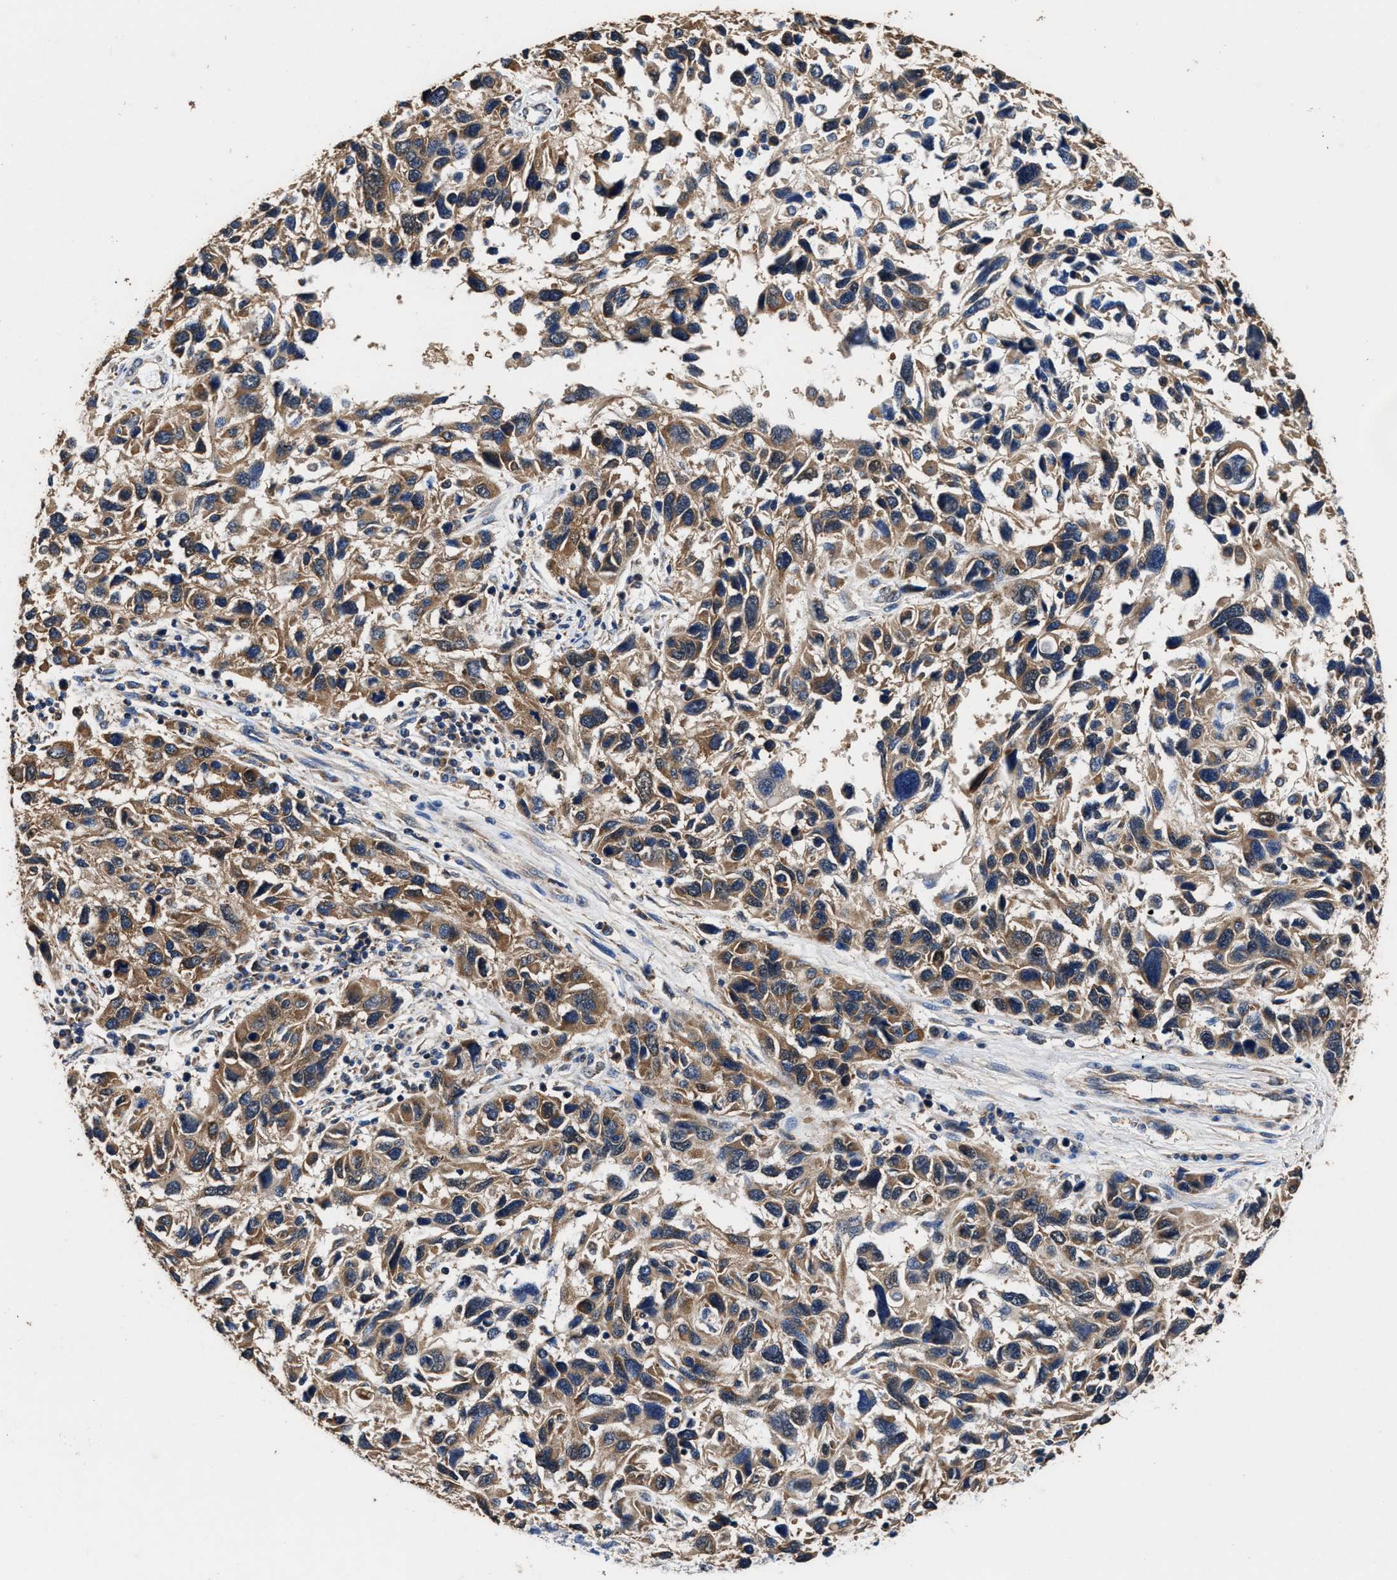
{"staining": {"intensity": "moderate", "quantity": ">75%", "location": "cytoplasmic/membranous"}, "tissue": "melanoma", "cell_type": "Tumor cells", "image_type": "cancer", "snomed": [{"axis": "morphology", "description": "Malignant melanoma, NOS"}, {"axis": "topography", "description": "Skin"}], "caption": "Immunohistochemical staining of human malignant melanoma exhibits medium levels of moderate cytoplasmic/membranous protein staining in approximately >75% of tumor cells. (Brightfield microscopy of DAB IHC at high magnification).", "gene": "ACLY", "patient": {"sex": "male", "age": 53}}